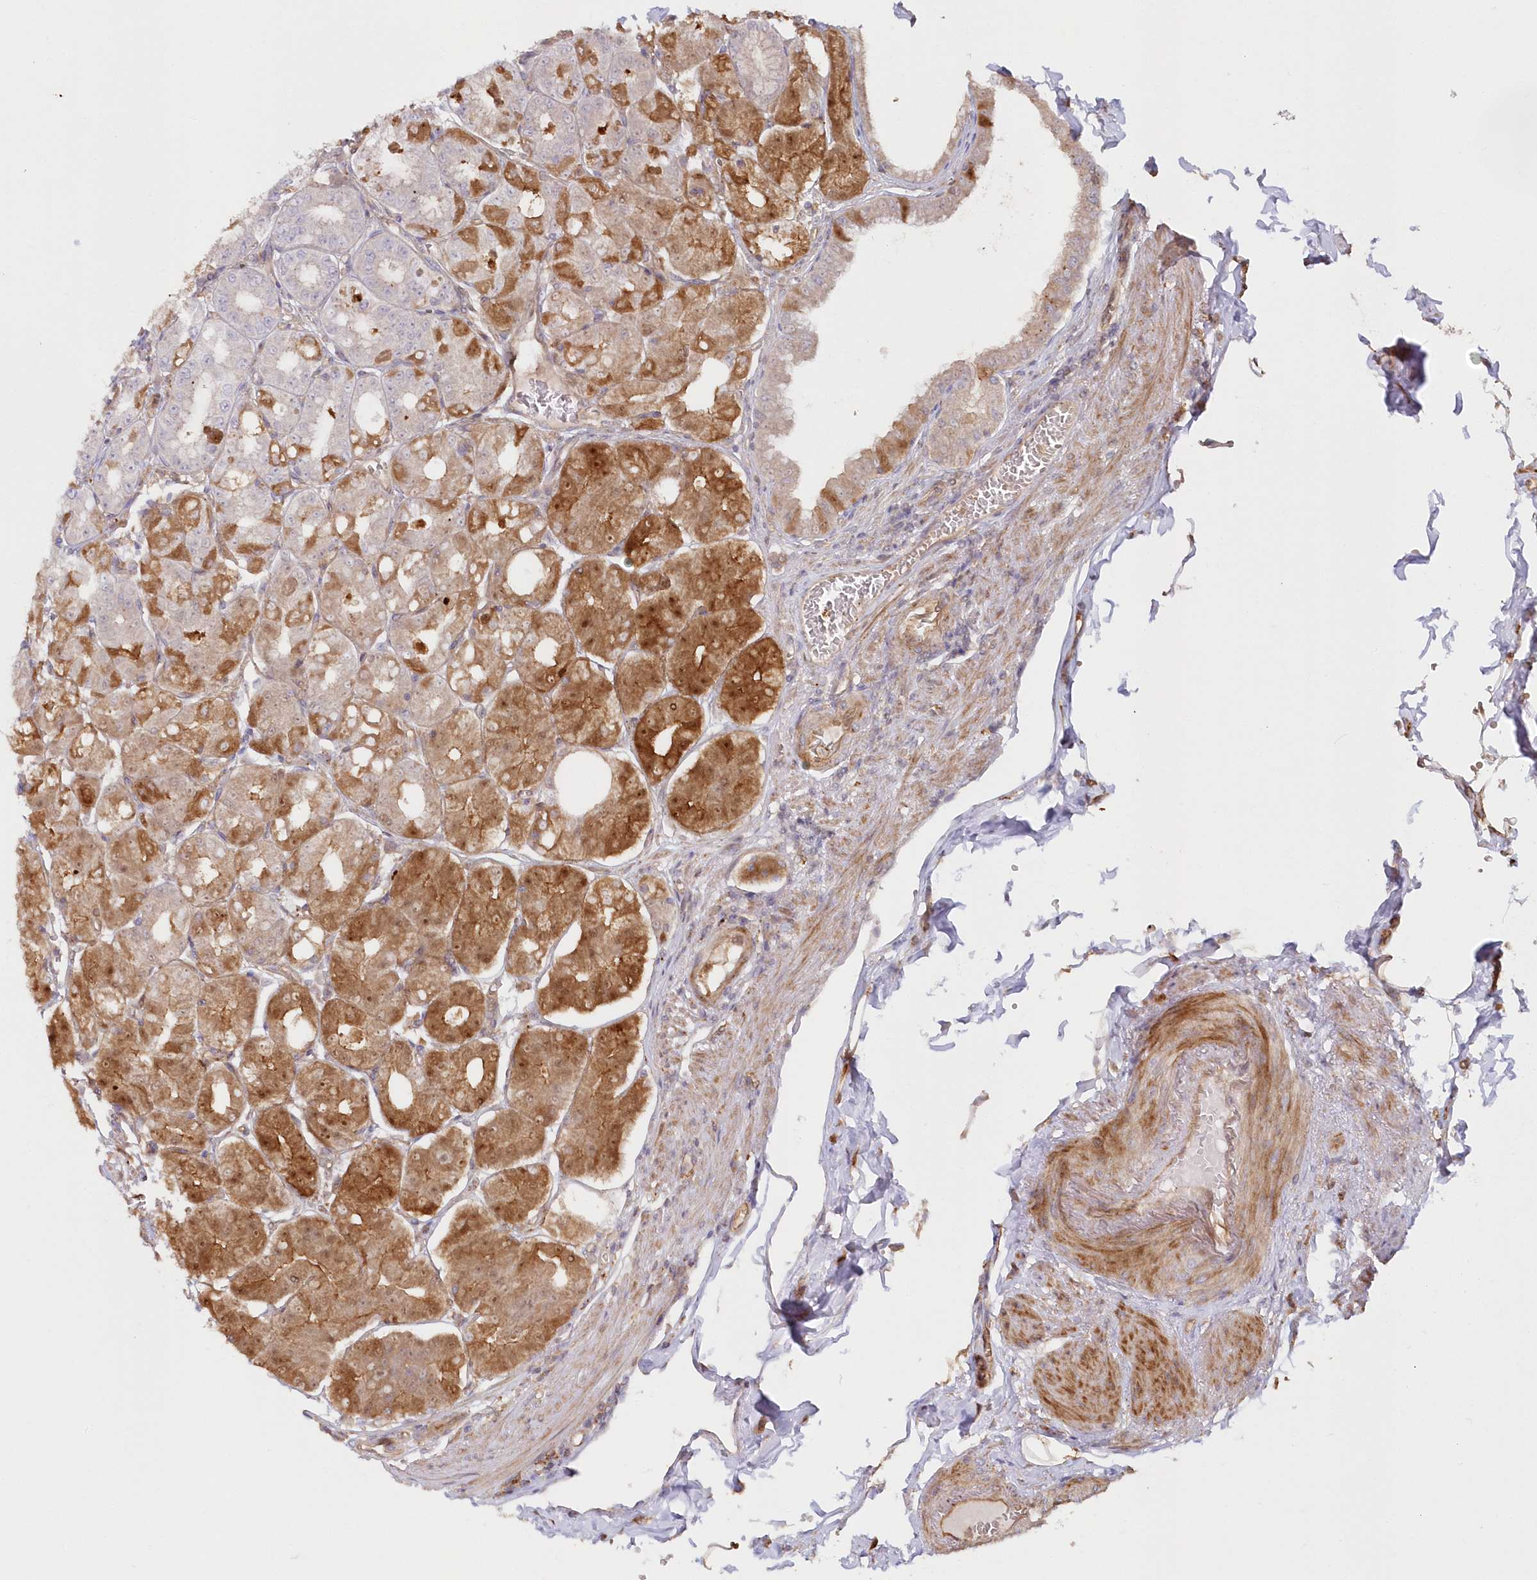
{"staining": {"intensity": "moderate", "quantity": "25%-75%", "location": "cytoplasmic/membranous,nuclear"}, "tissue": "stomach", "cell_type": "Glandular cells", "image_type": "normal", "snomed": [{"axis": "morphology", "description": "Normal tissue, NOS"}, {"axis": "topography", "description": "Stomach, lower"}], "caption": "Immunohistochemical staining of unremarkable human stomach displays medium levels of moderate cytoplasmic/membranous,nuclear staining in about 25%-75% of glandular cells. The staining was performed using DAB (3,3'-diaminobenzidine) to visualize the protein expression in brown, while the nuclei were stained in blue with hematoxylin (Magnification: 20x).", "gene": "GBE1", "patient": {"sex": "male", "age": 71}}